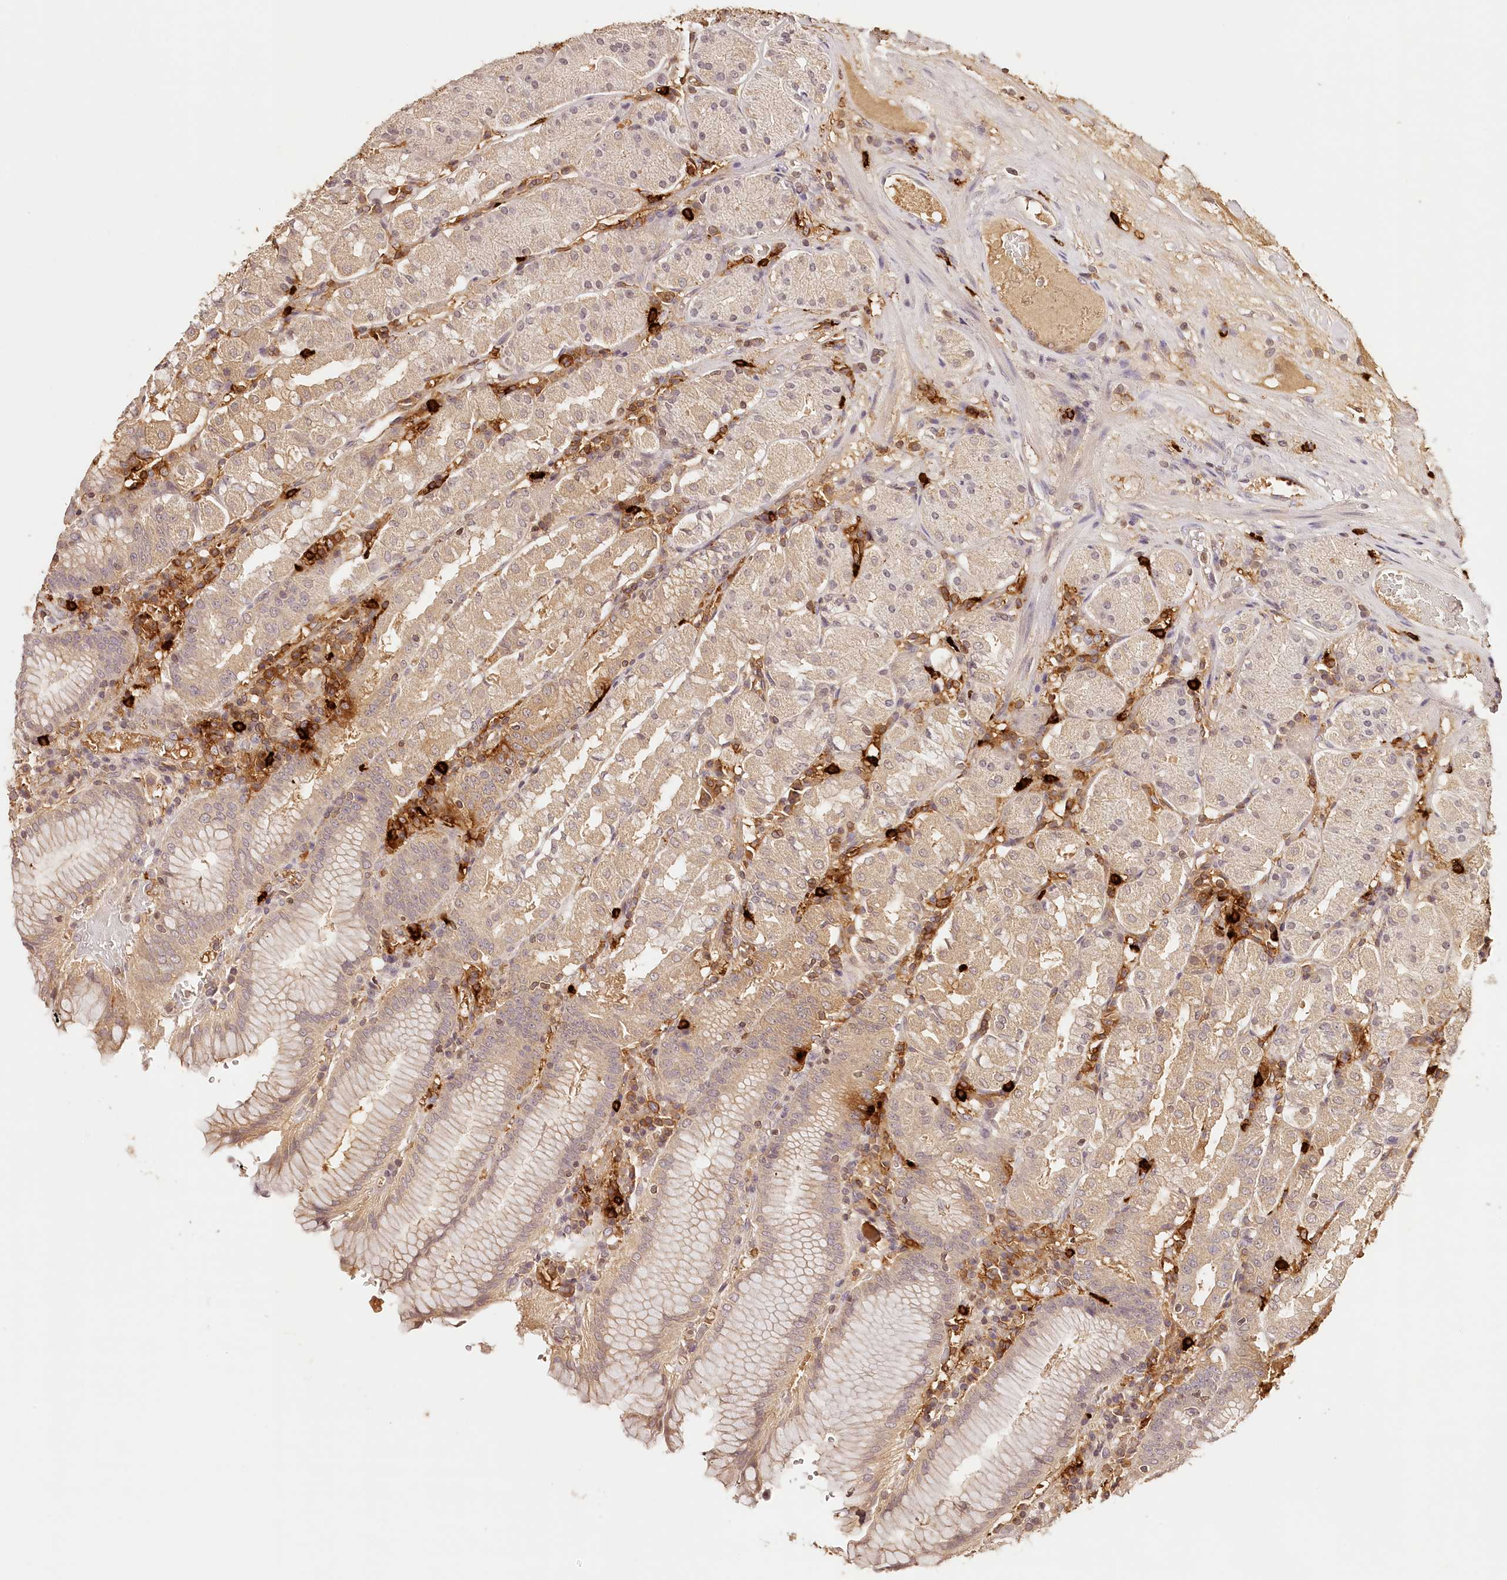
{"staining": {"intensity": "weak", "quantity": "<25%", "location": "cytoplasmic/membranous"}, "tissue": "stomach", "cell_type": "Glandular cells", "image_type": "normal", "snomed": [{"axis": "morphology", "description": "Normal tissue, NOS"}, {"axis": "topography", "description": "Stomach"}, {"axis": "topography", "description": "Stomach, lower"}], "caption": "Glandular cells show no significant positivity in normal stomach.", "gene": "SYNGR1", "patient": {"sex": "female", "age": 56}}